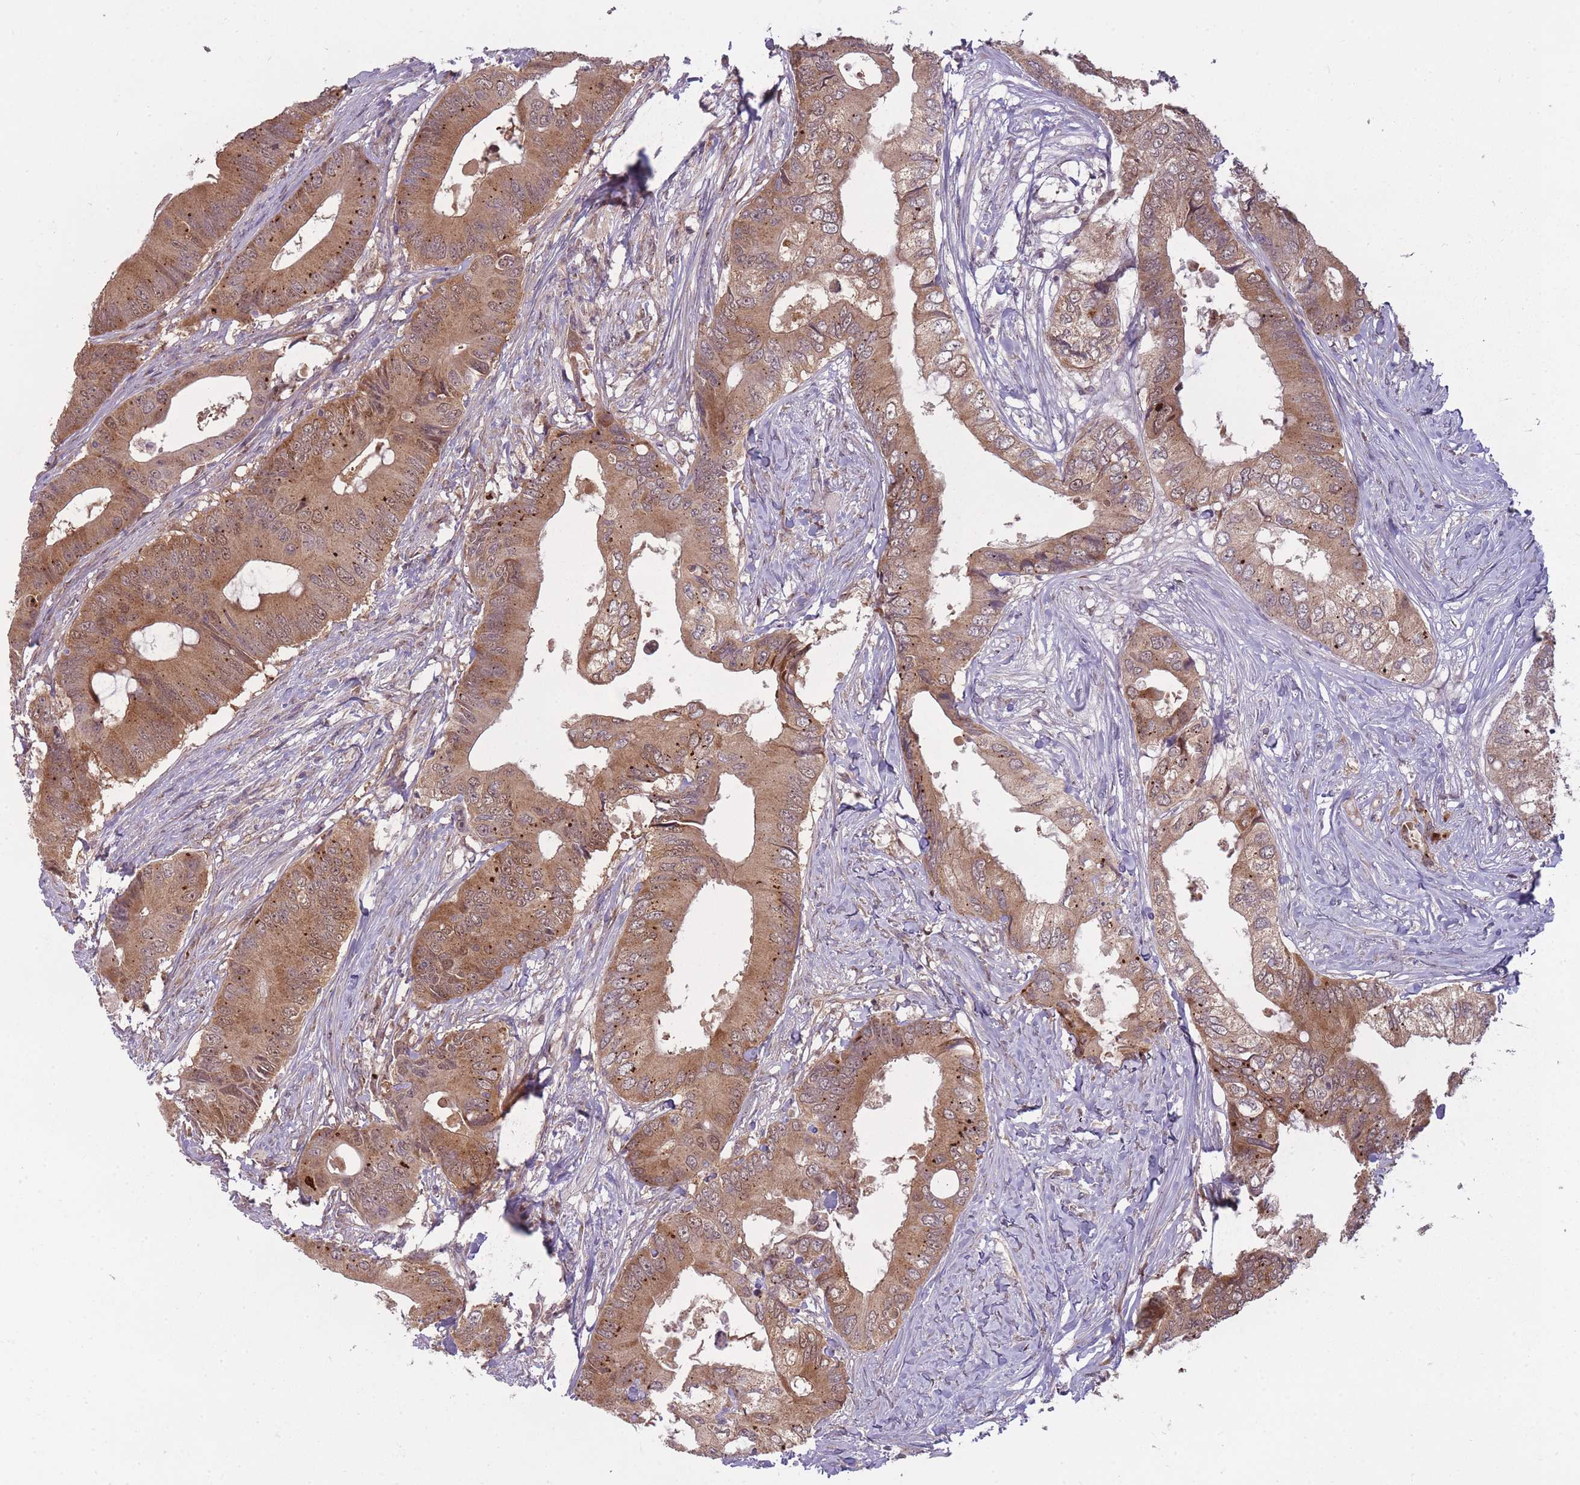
{"staining": {"intensity": "moderate", "quantity": ">75%", "location": "cytoplasmic/membranous"}, "tissue": "colorectal cancer", "cell_type": "Tumor cells", "image_type": "cancer", "snomed": [{"axis": "morphology", "description": "Adenocarcinoma, NOS"}, {"axis": "topography", "description": "Colon"}], "caption": "Immunohistochemical staining of colorectal cancer reveals medium levels of moderate cytoplasmic/membranous positivity in approximately >75% of tumor cells.", "gene": "LGALS9", "patient": {"sex": "male", "age": 71}}